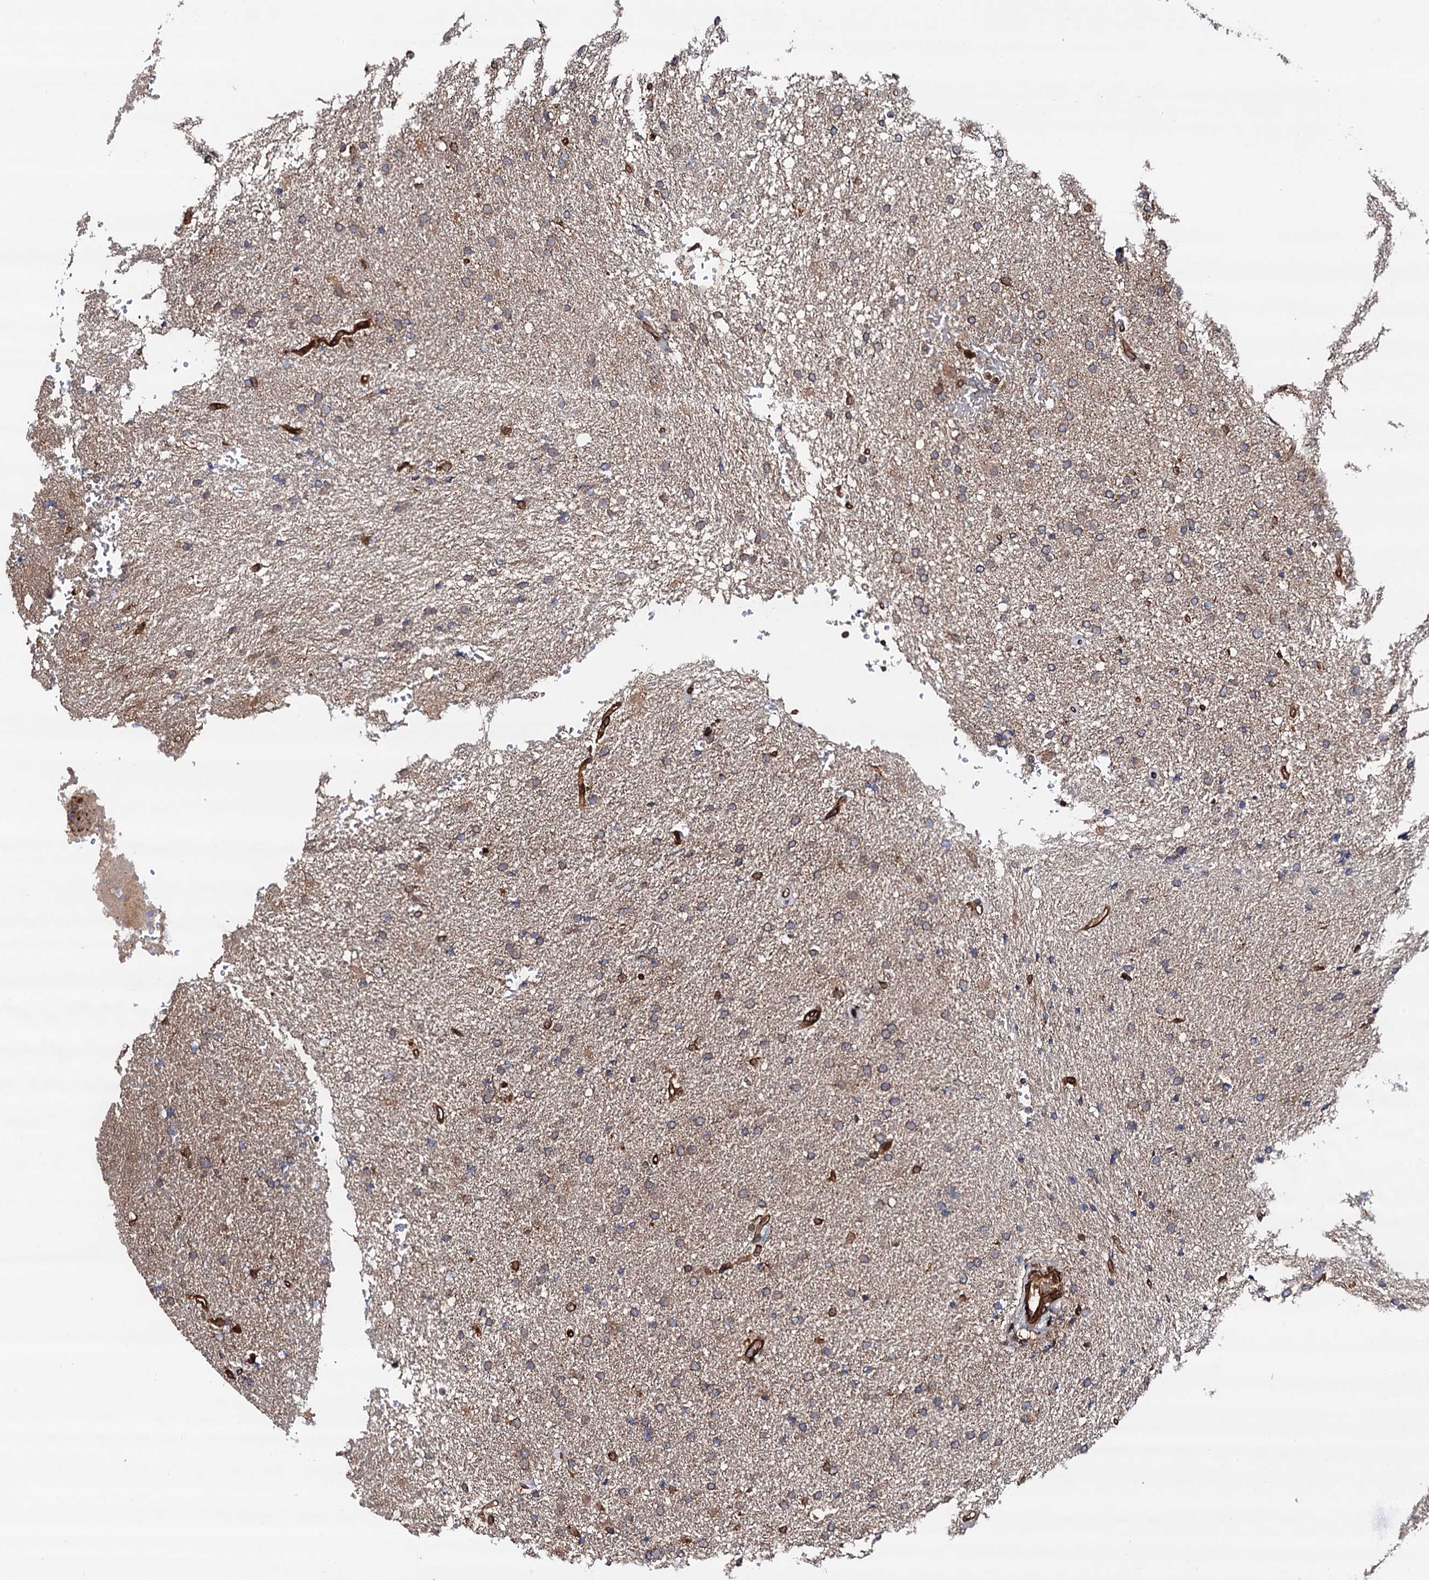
{"staining": {"intensity": "weak", "quantity": "25%-75%", "location": "cytoplasmic/membranous"}, "tissue": "glioma", "cell_type": "Tumor cells", "image_type": "cancer", "snomed": [{"axis": "morphology", "description": "Glioma, malignant, High grade"}, {"axis": "topography", "description": "Brain"}], "caption": "A brown stain shows weak cytoplasmic/membranous positivity of a protein in glioma tumor cells. The staining was performed using DAB, with brown indicating positive protein expression. Nuclei are stained blue with hematoxylin.", "gene": "BORA", "patient": {"sex": "male", "age": 72}}